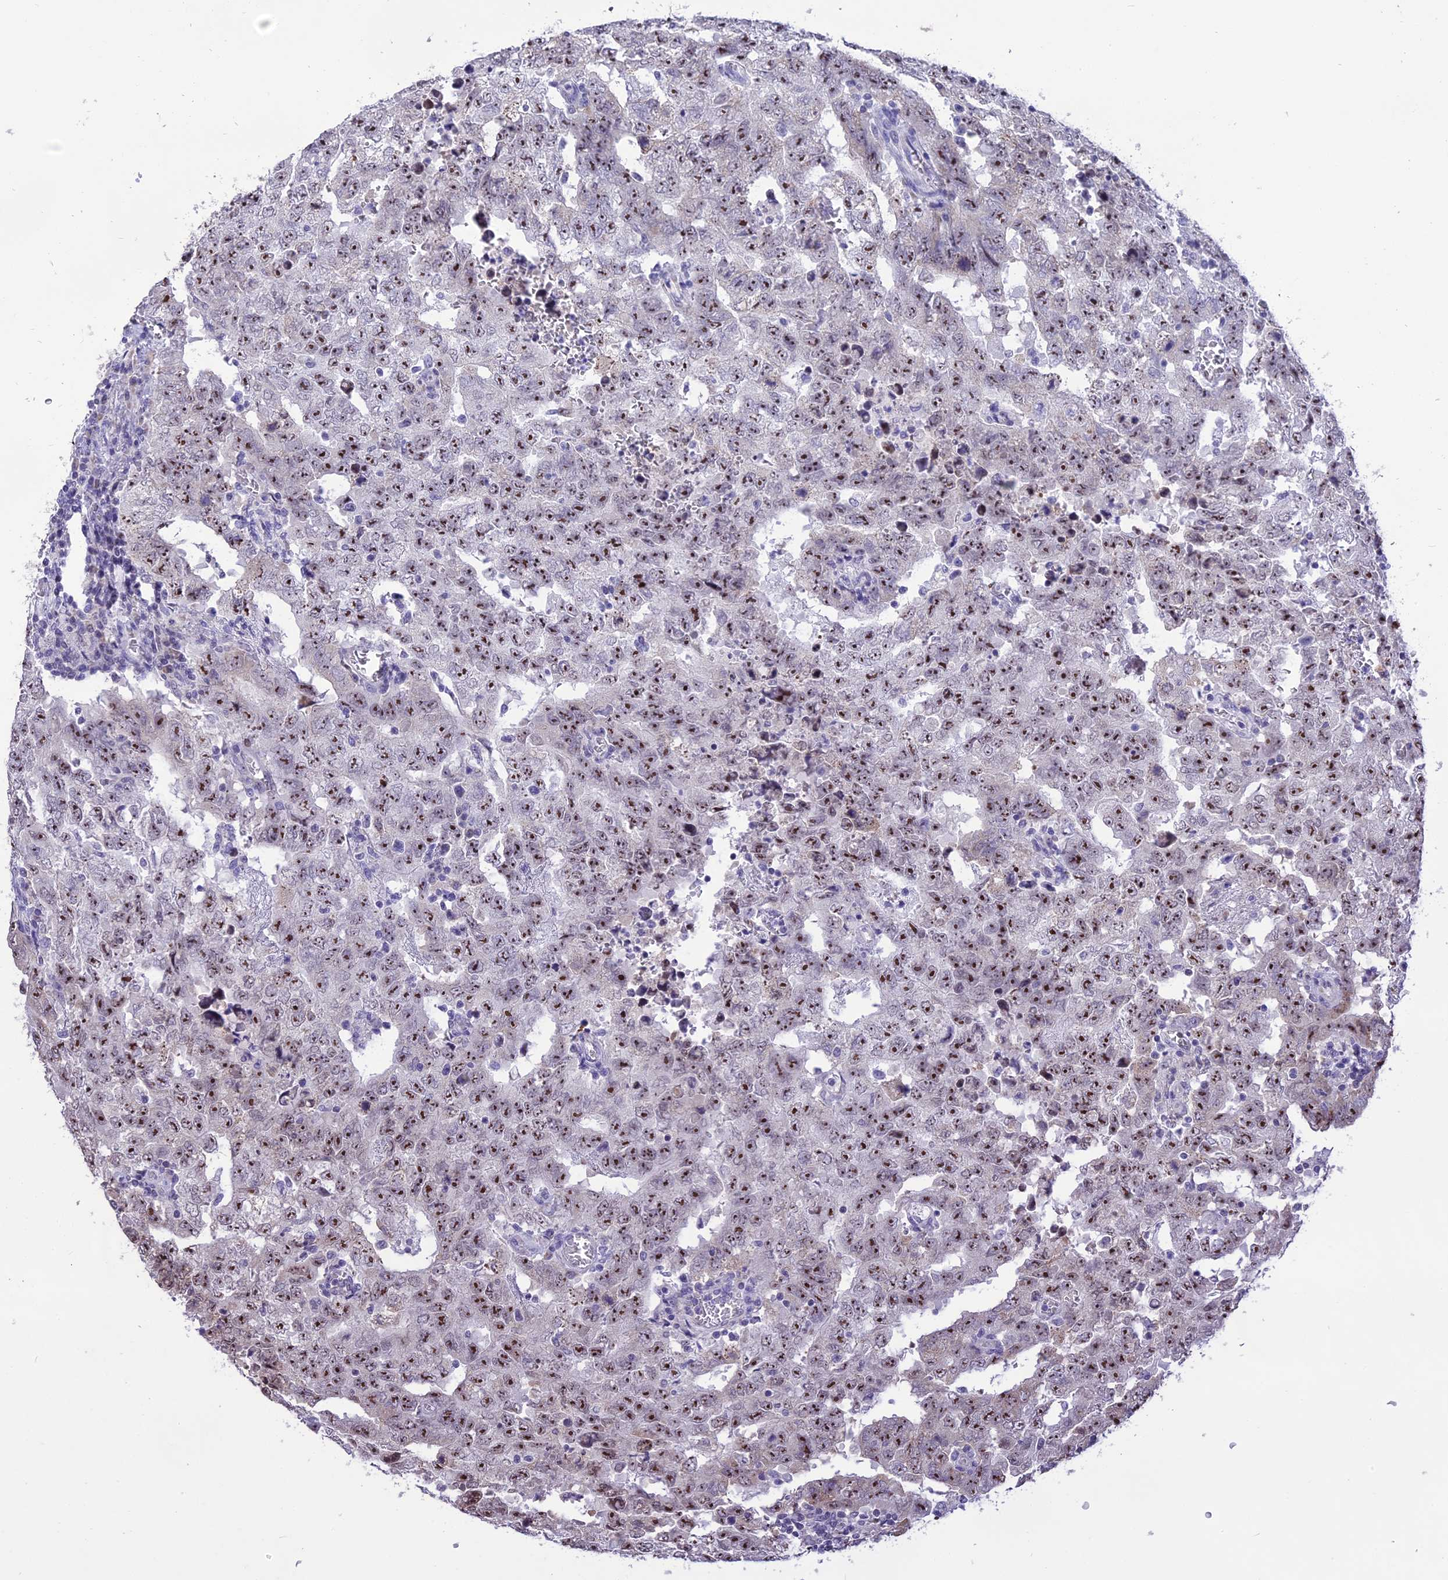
{"staining": {"intensity": "strong", "quantity": ">75%", "location": "nuclear"}, "tissue": "testis cancer", "cell_type": "Tumor cells", "image_type": "cancer", "snomed": [{"axis": "morphology", "description": "Carcinoma, Embryonal, NOS"}, {"axis": "topography", "description": "Testis"}], "caption": "Human testis embryonal carcinoma stained with a brown dye demonstrates strong nuclear positive expression in about >75% of tumor cells.", "gene": "CMSS1", "patient": {"sex": "male", "age": 26}}